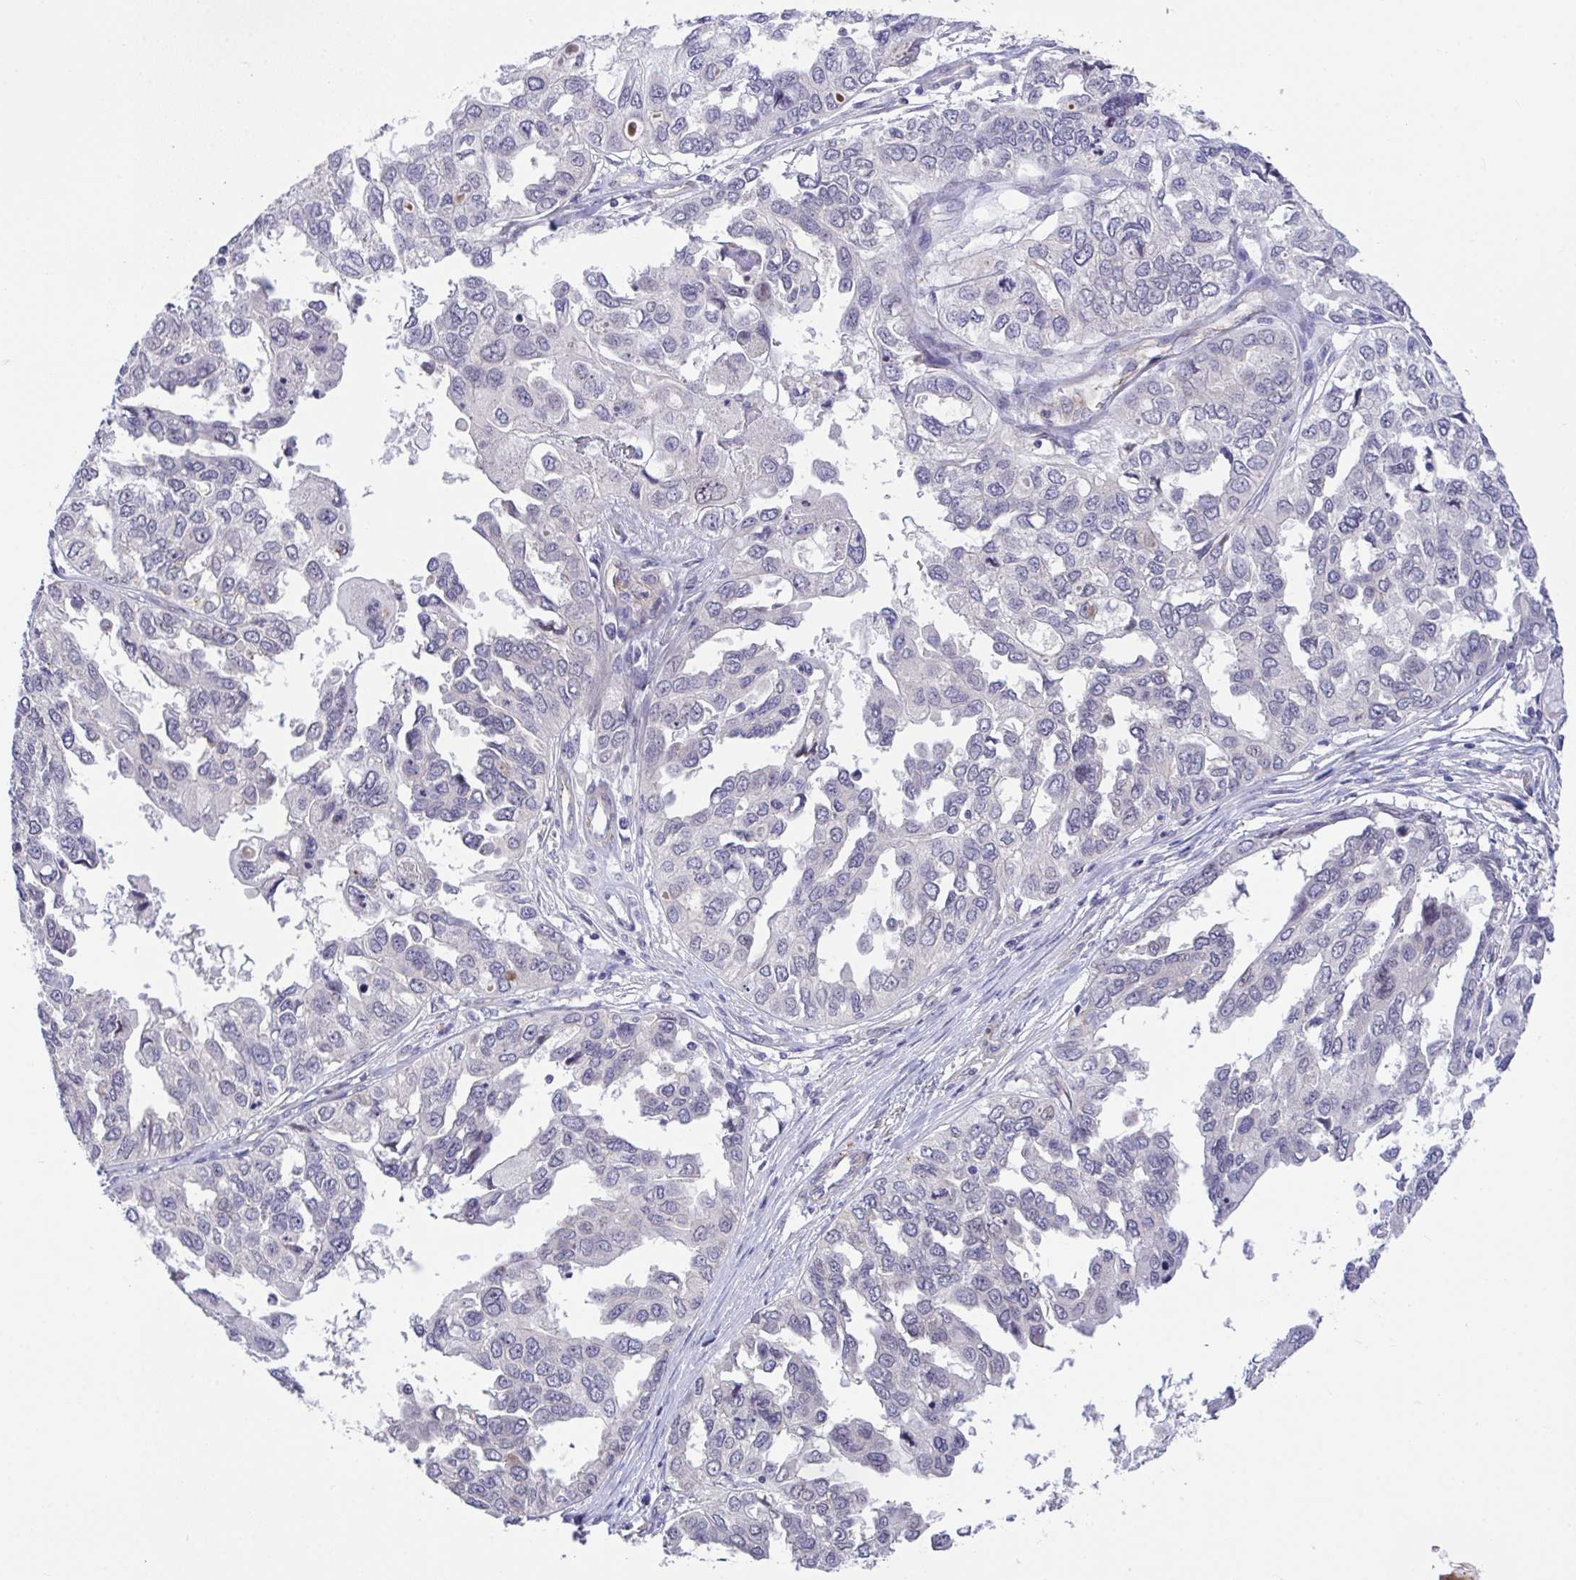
{"staining": {"intensity": "negative", "quantity": "none", "location": "none"}, "tissue": "ovarian cancer", "cell_type": "Tumor cells", "image_type": "cancer", "snomed": [{"axis": "morphology", "description": "Cystadenocarcinoma, serous, NOS"}, {"axis": "topography", "description": "Ovary"}], "caption": "Tumor cells are negative for protein expression in human ovarian serous cystadenocarcinoma.", "gene": "RHOXF1", "patient": {"sex": "female", "age": 53}}